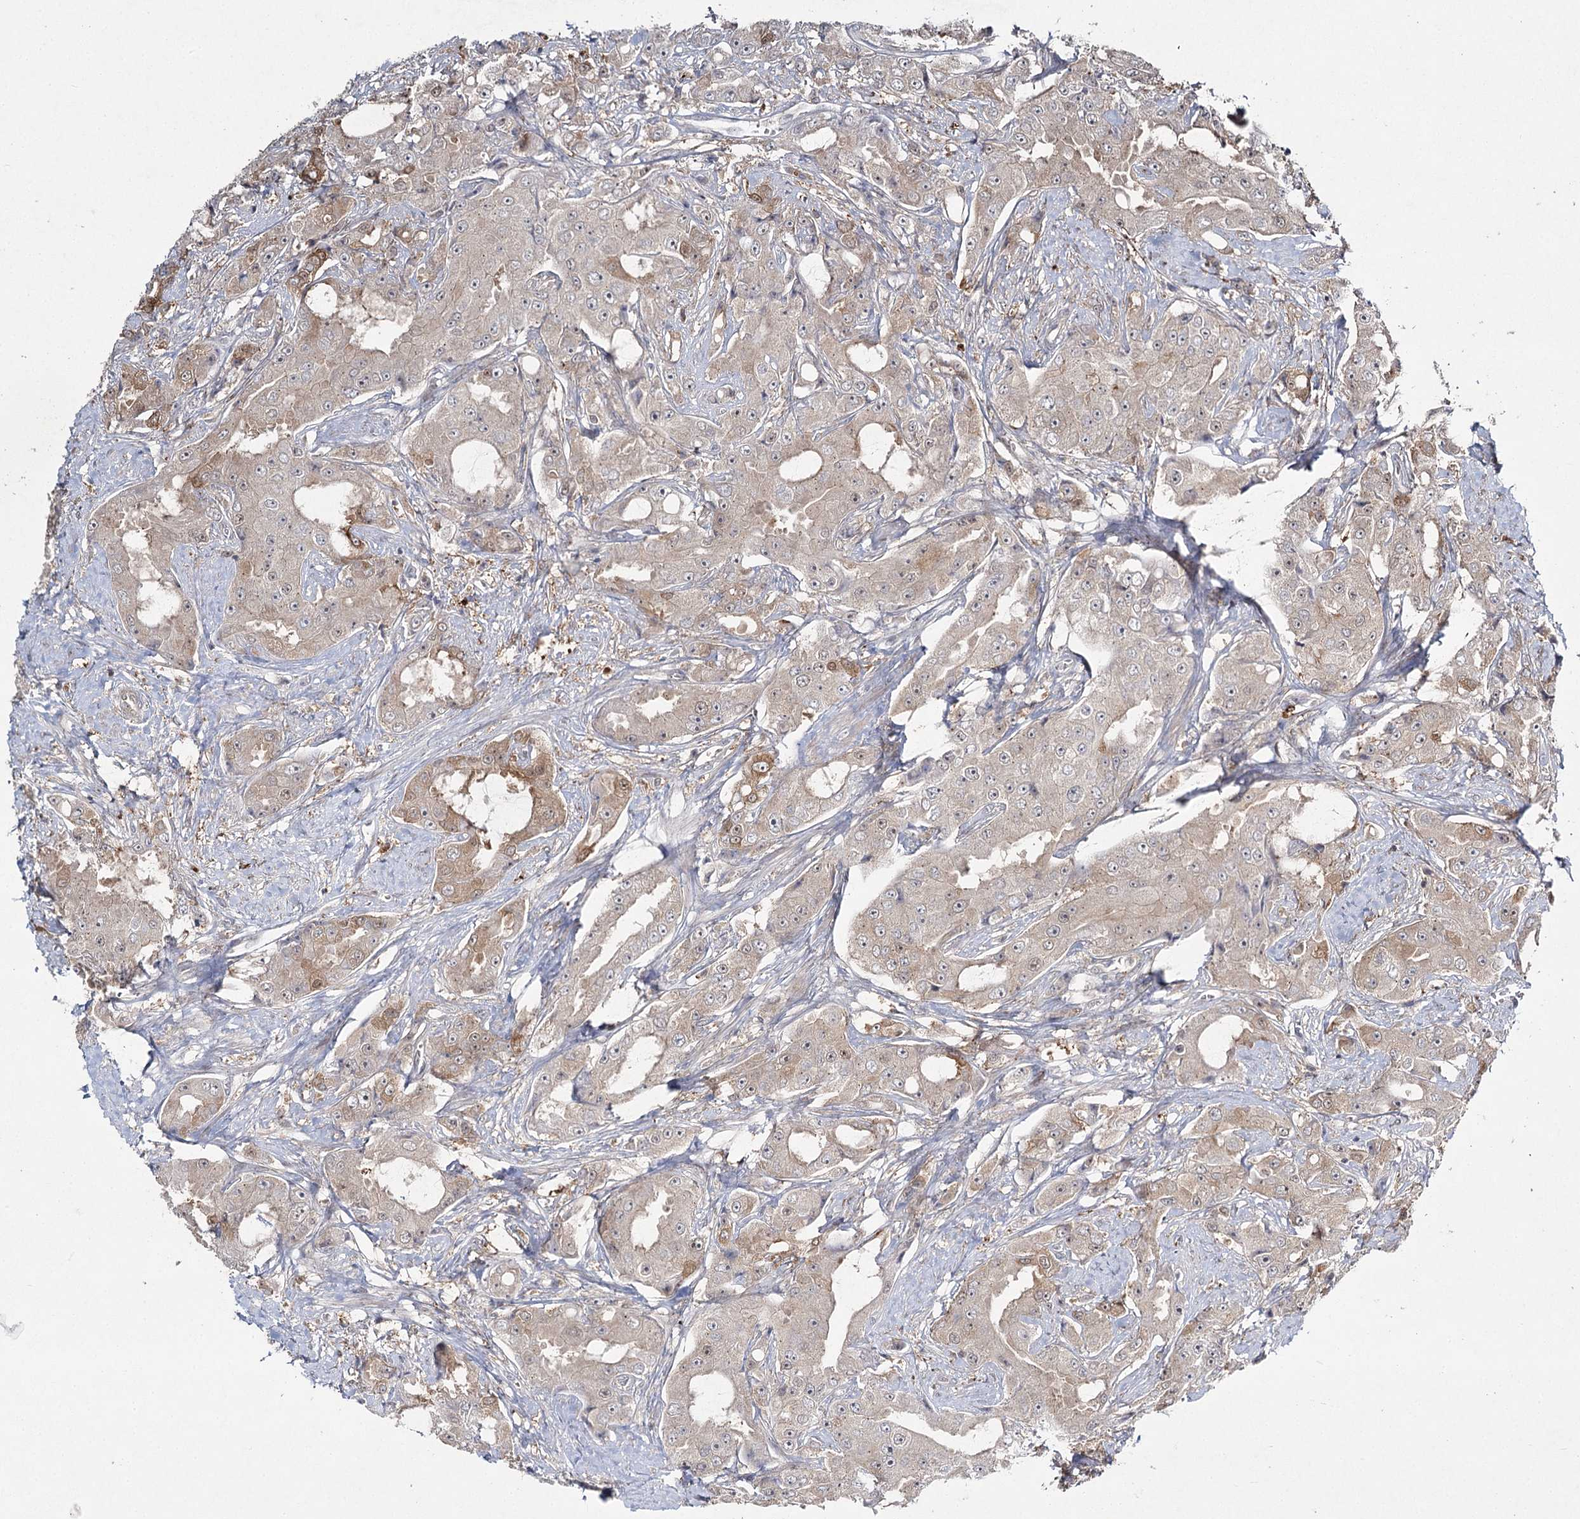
{"staining": {"intensity": "moderate", "quantity": "<25%", "location": "cytoplasmic/membranous"}, "tissue": "prostate cancer", "cell_type": "Tumor cells", "image_type": "cancer", "snomed": [{"axis": "morphology", "description": "Adenocarcinoma, High grade"}, {"axis": "topography", "description": "Prostate"}], "caption": "The immunohistochemical stain highlights moderate cytoplasmic/membranous positivity in tumor cells of prostate adenocarcinoma (high-grade) tissue.", "gene": "WDR44", "patient": {"sex": "male", "age": 73}}